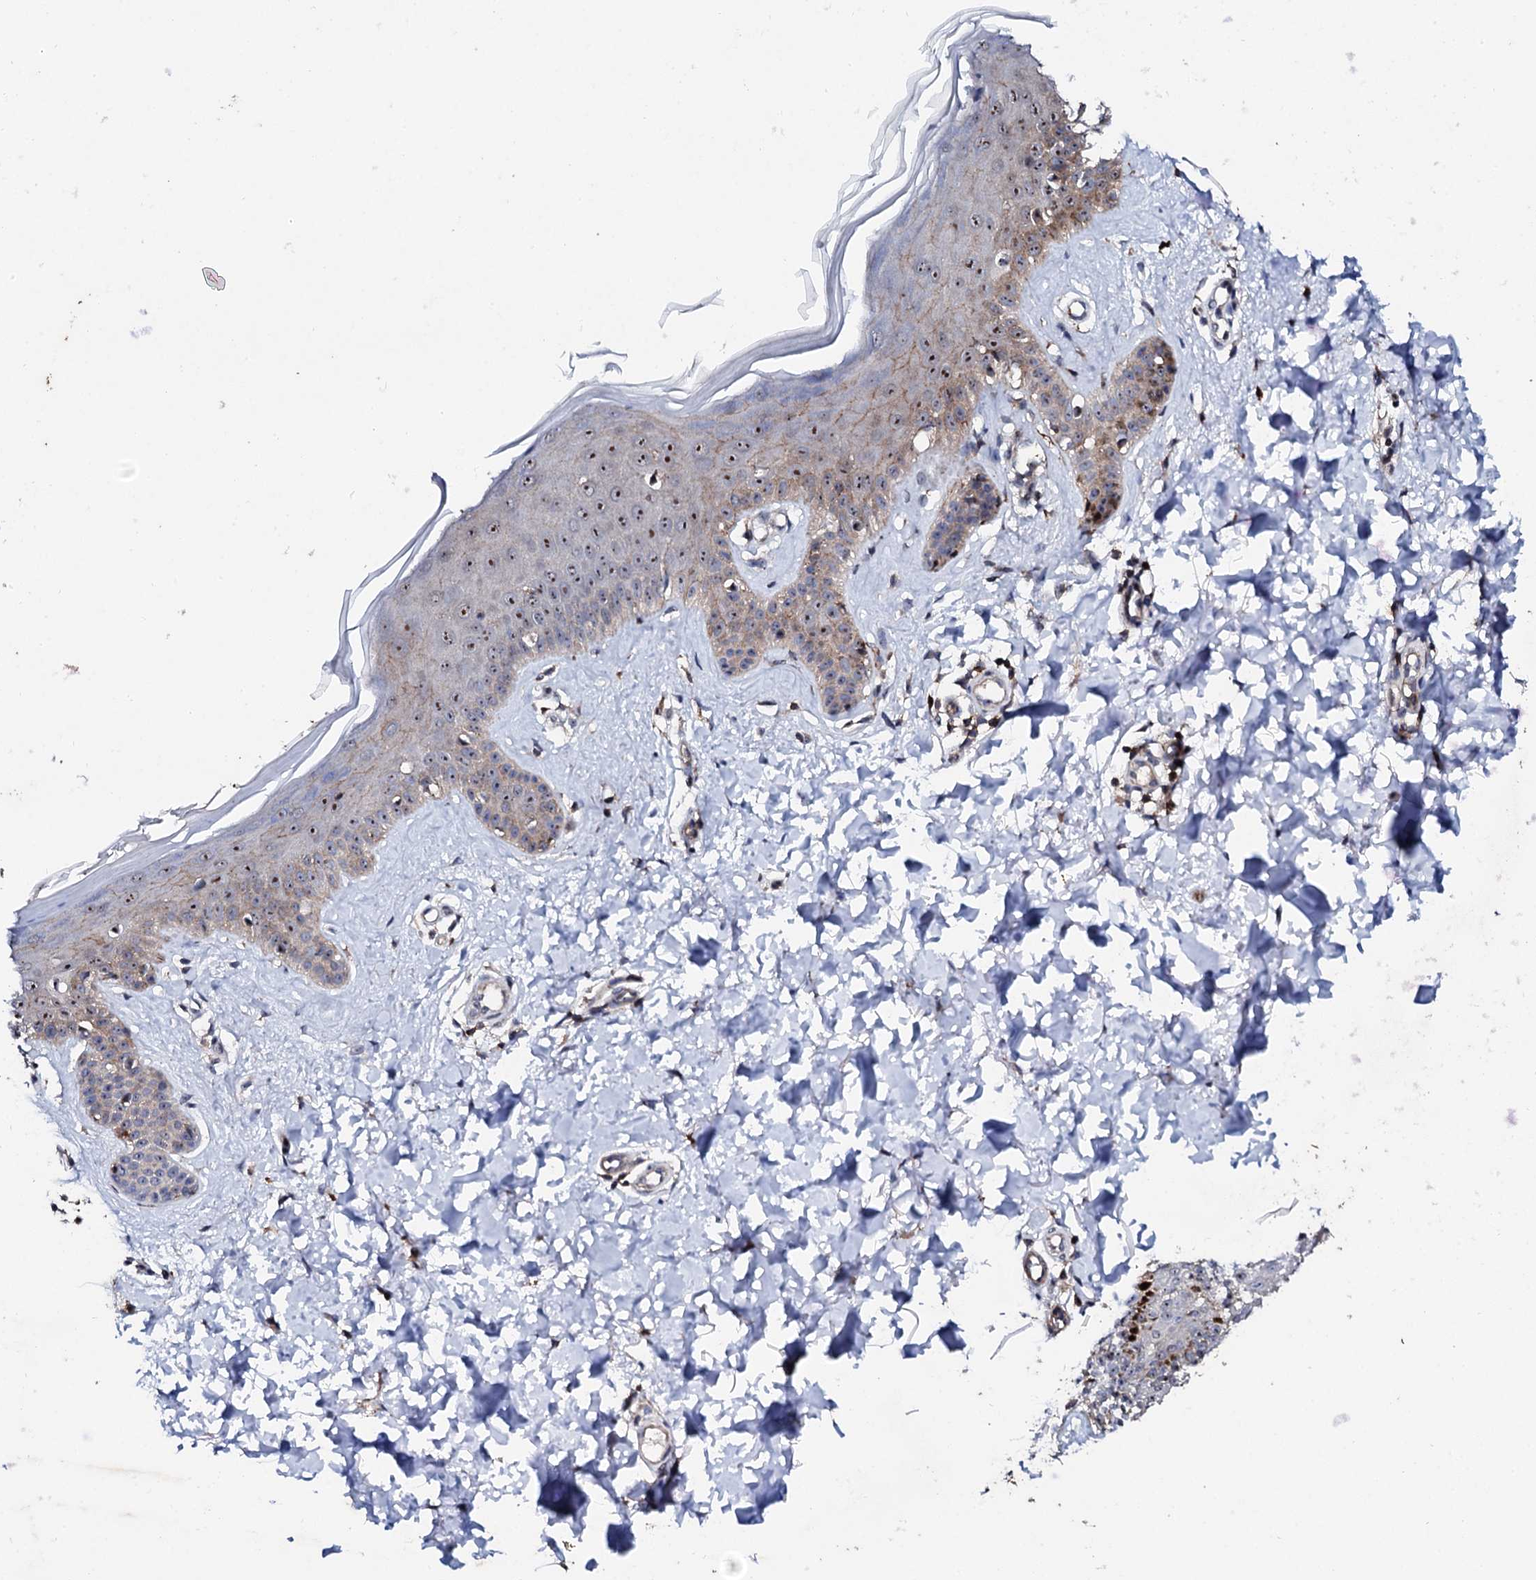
{"staining": {"intensity": "moderate", "quantity": "25%-75%", "location": "cytoplasmic/membranous"}, "tissue": "skin", "cell_type": "Fibroblasts", "image_type": "normal", "snomed": [{"axis": "morphology", "description": "Normal tissue, NOS"}, {"axis": "topography", "description": "Skin"}], "caption": "High-power microscopy captured an immunohistochemistry (IHC) histopathology image of benign skin, revealing moderate cytoplasmic/membranous positivity in approximately 25%-75% of fibroblasts.", "gene": "GTPBP4", "patient": {"sex": "female", "age": 58}}